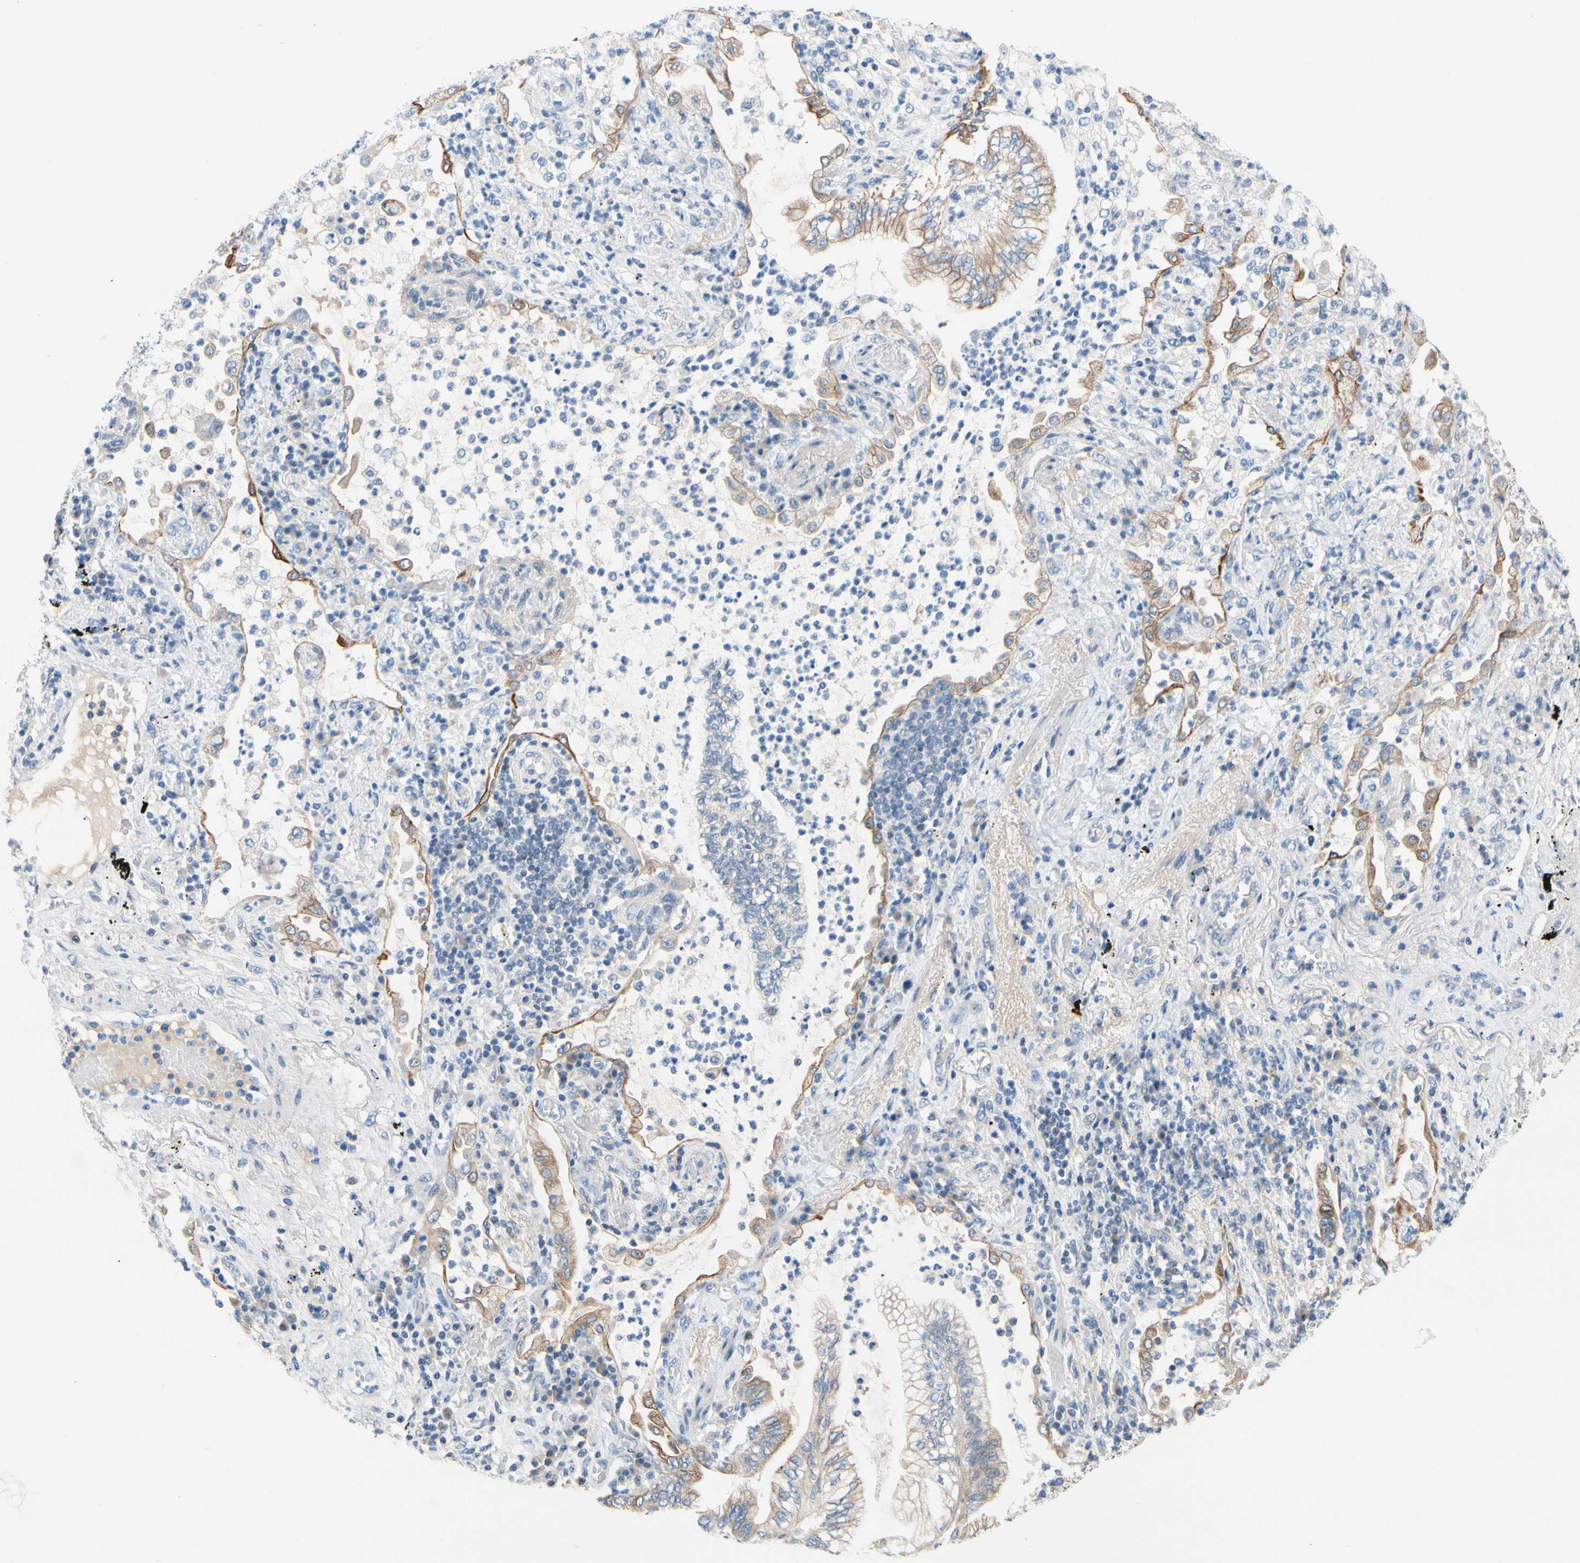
{"staining": {"intensity": "moderate", "quantity": "<25%", "location": "cytoplasmic/membranous"}, "tissue": "lung cancer", "cell_type": "Tumor cells", "image_type": "cancer", "snomed": [{"axis": "morphology", "description": "Normal tissue, NOS"}, {"axis": "morphology", "description": "Adenocarcinoma, NOS"}, {"axis": "topography", "description": "Bronchus"}, {"axis": "topography", "description": "Lung"}], "caption": "Lung cancer tissue shows moderate cytoplasmic/membranous expression in approximately <25% of tumor cells, visualized by immunohistochemistry.", "gene": "ZNF132", "patient": {"sex": "female", "age": 70}}